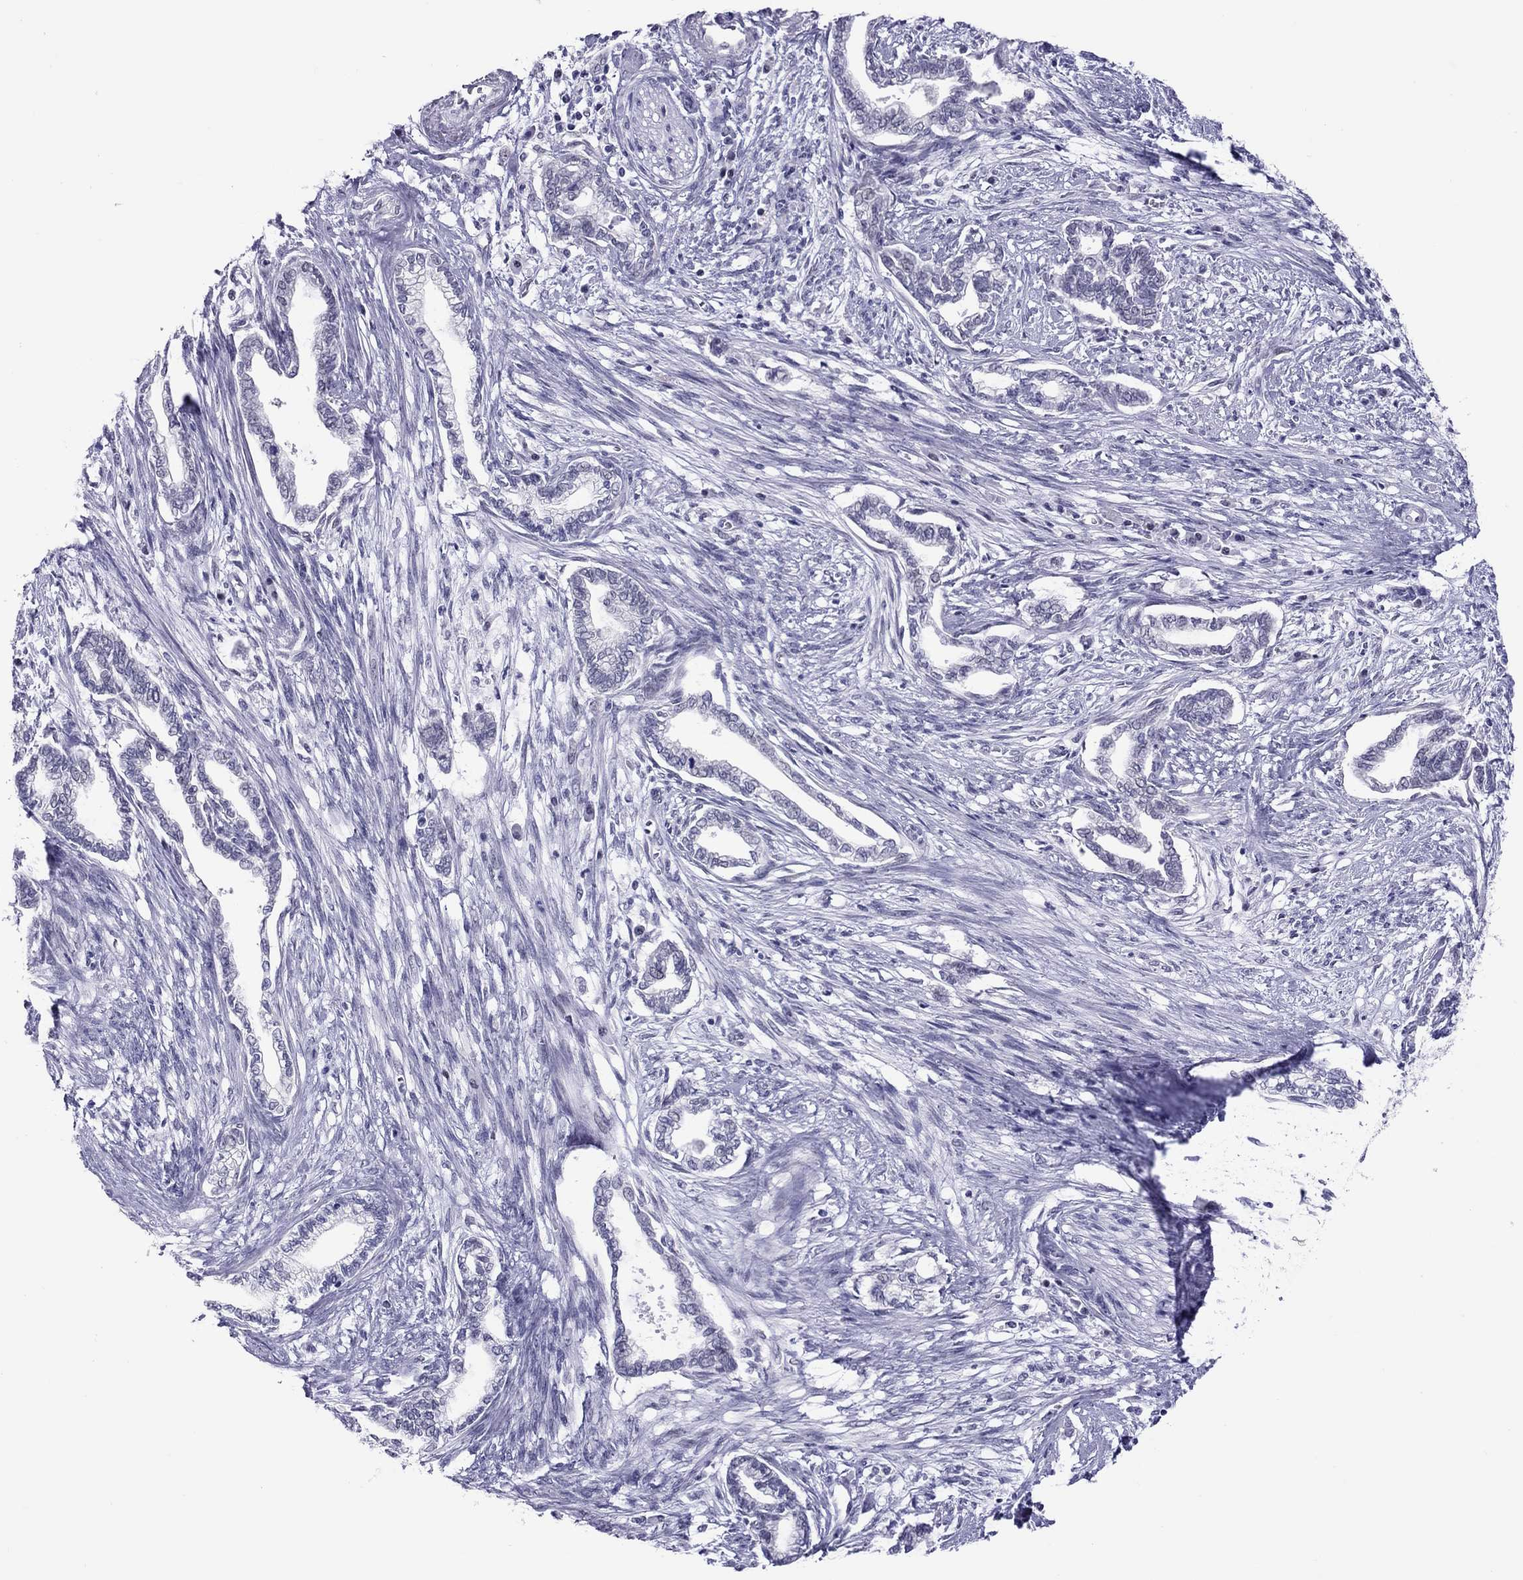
{"staining": {"intensity": "negative", "quantity": "none", "location": "none"}, "tissue": "cervical cancer", "cell_type": "Tumor cells", "image_type": "cancer", "snomed": [{"axis": "morphology", "description": "Adenocarcinoma, NOS"}, {"axis": "topography", "description": "Cervix"}], "caption": "High power microscopy micrograph of an immunohistochemistry micrograph of adenocarcinoma (cervical), revealing no significant expression in tumor cells.", "gene": "CHRNB3", "patient": {"sex": "female", "age": 62}}